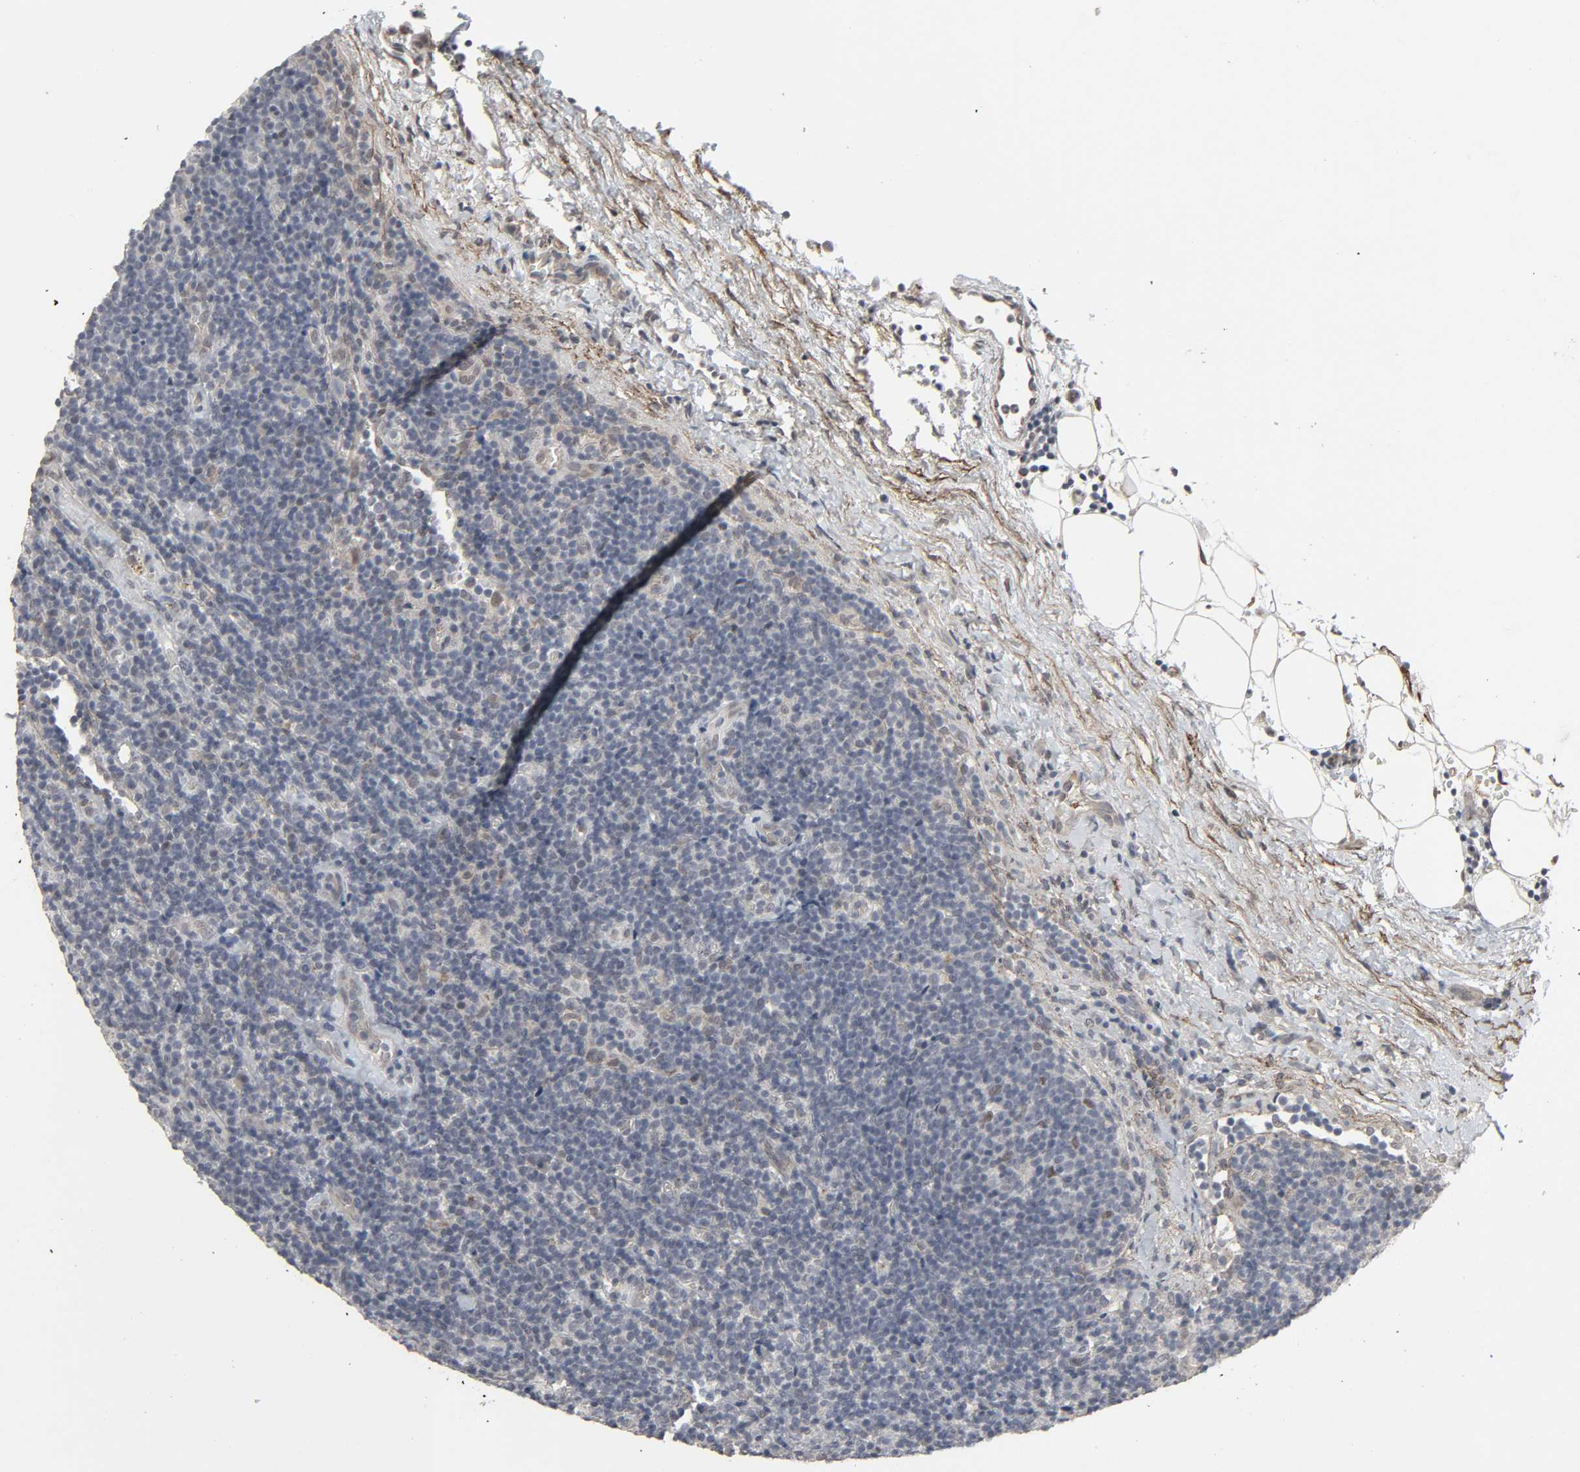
{"staining": {"intensity": "negative", "quantity": "none", "location": "none"}, "tissue": "lymphoma", "cell_type": "Tumor cells", "image_type": "cancer", "snomed": [{"axis": "morphology", "description": "Malignant lymphoma, non-Hodgkin's type, Low grade"}, {"axis": "topography", "description": "Lymph node"}], "caption": "This micrograph is of low-grade malignant lymphoma, non-Hodgkin's type stained with immunohistochemistry (IHC) to label a protein in brown with the nuclei are counter-stained blue. There is no expression in tumor cells.", "gene": "ZNF222", "patient": {"sex": "male", "age": 70}}